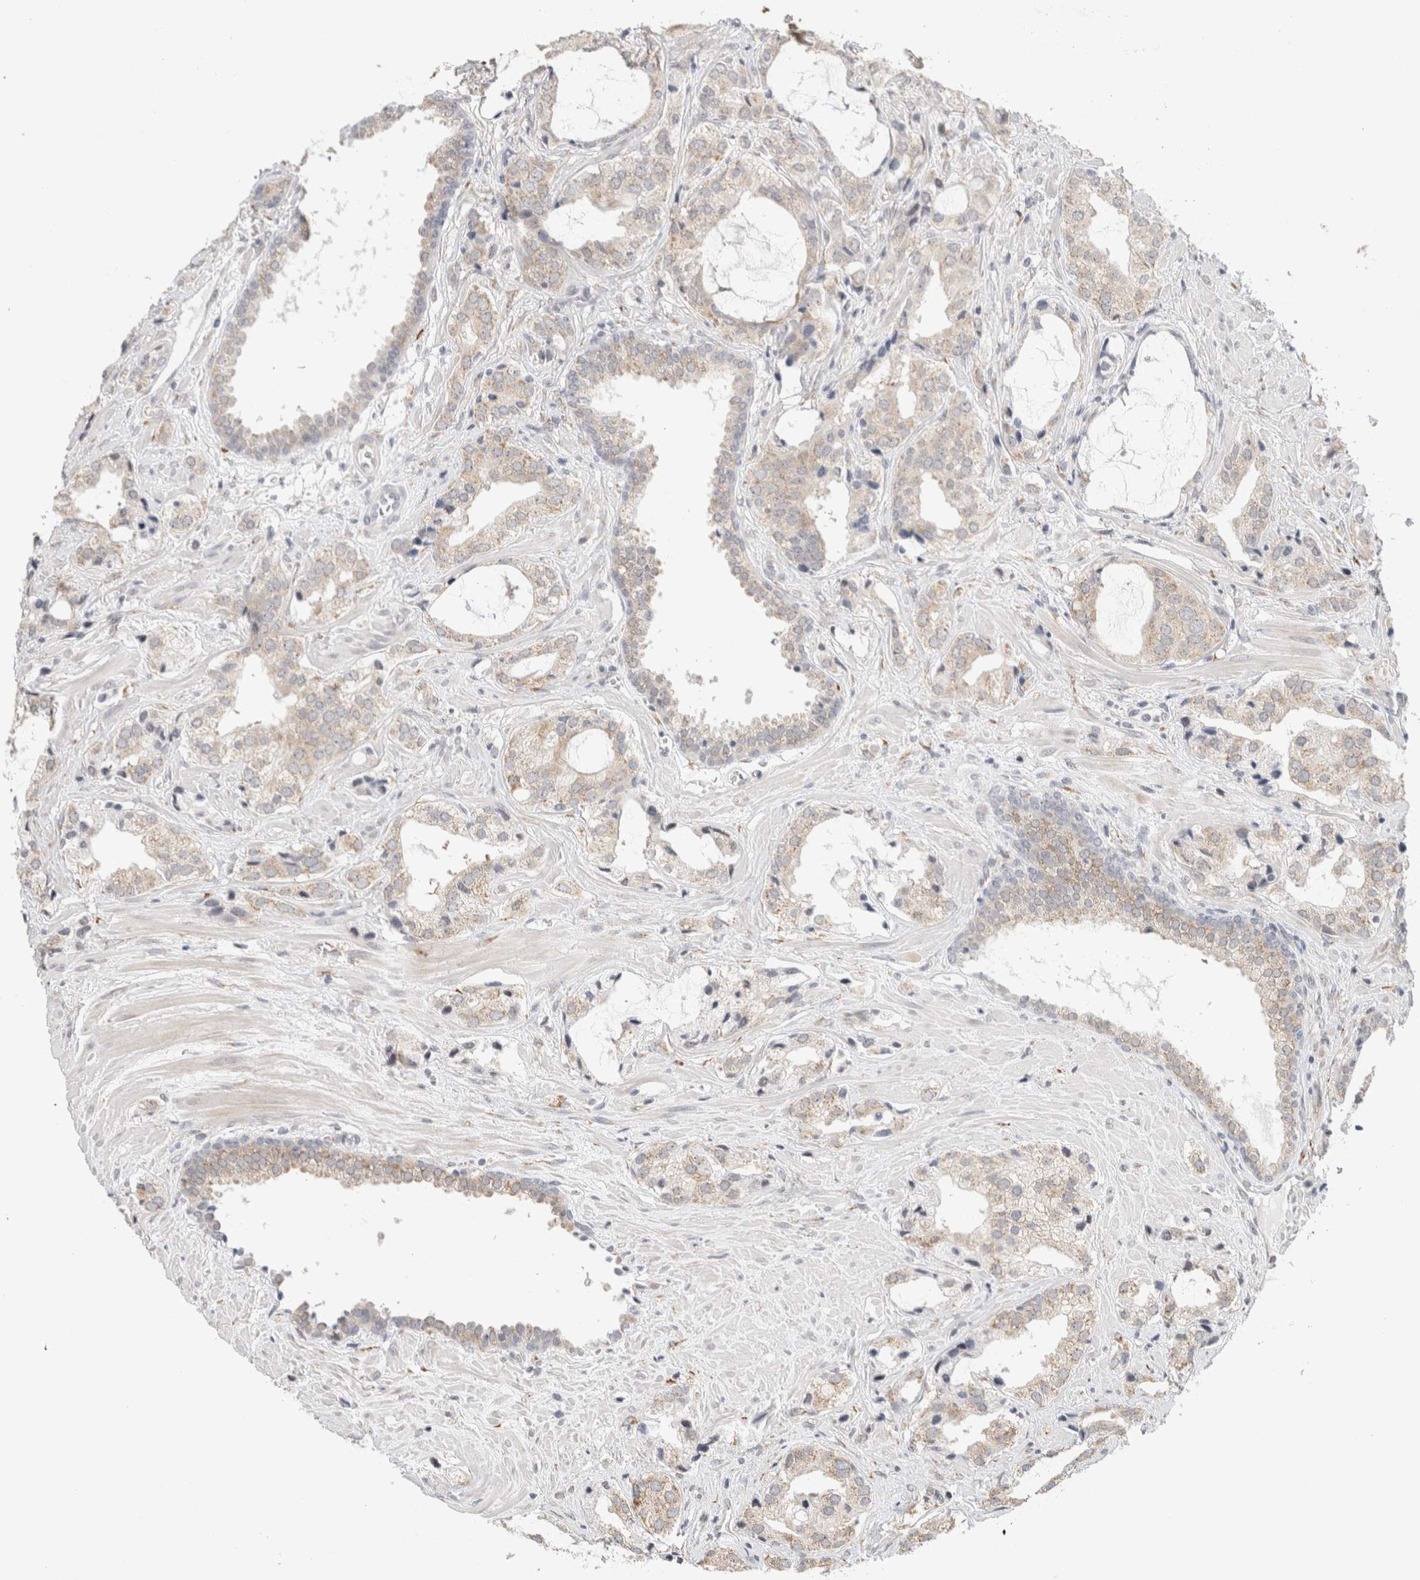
{"staining": {"intensity": "weak", "quantity": "25%-75%", "location": "cytoplasmic/membranous"}, "tissue": "prostate cancer", "cell_type": "Tumor cells", "image_type": "cancer", "snomed": [{"axis": "morphology", "description": "Adenocarcinoma, High grade"}, {"axis": "topography", "description": "Prostate"}], "caption": "A low amount of weak cytoplasmic/membranous staining is identified in approximately 25%-75% of tumor cells in prostate cancer tissue.", "gene": "HDLBP", "patient": {"sex": "male", "age": 66}}